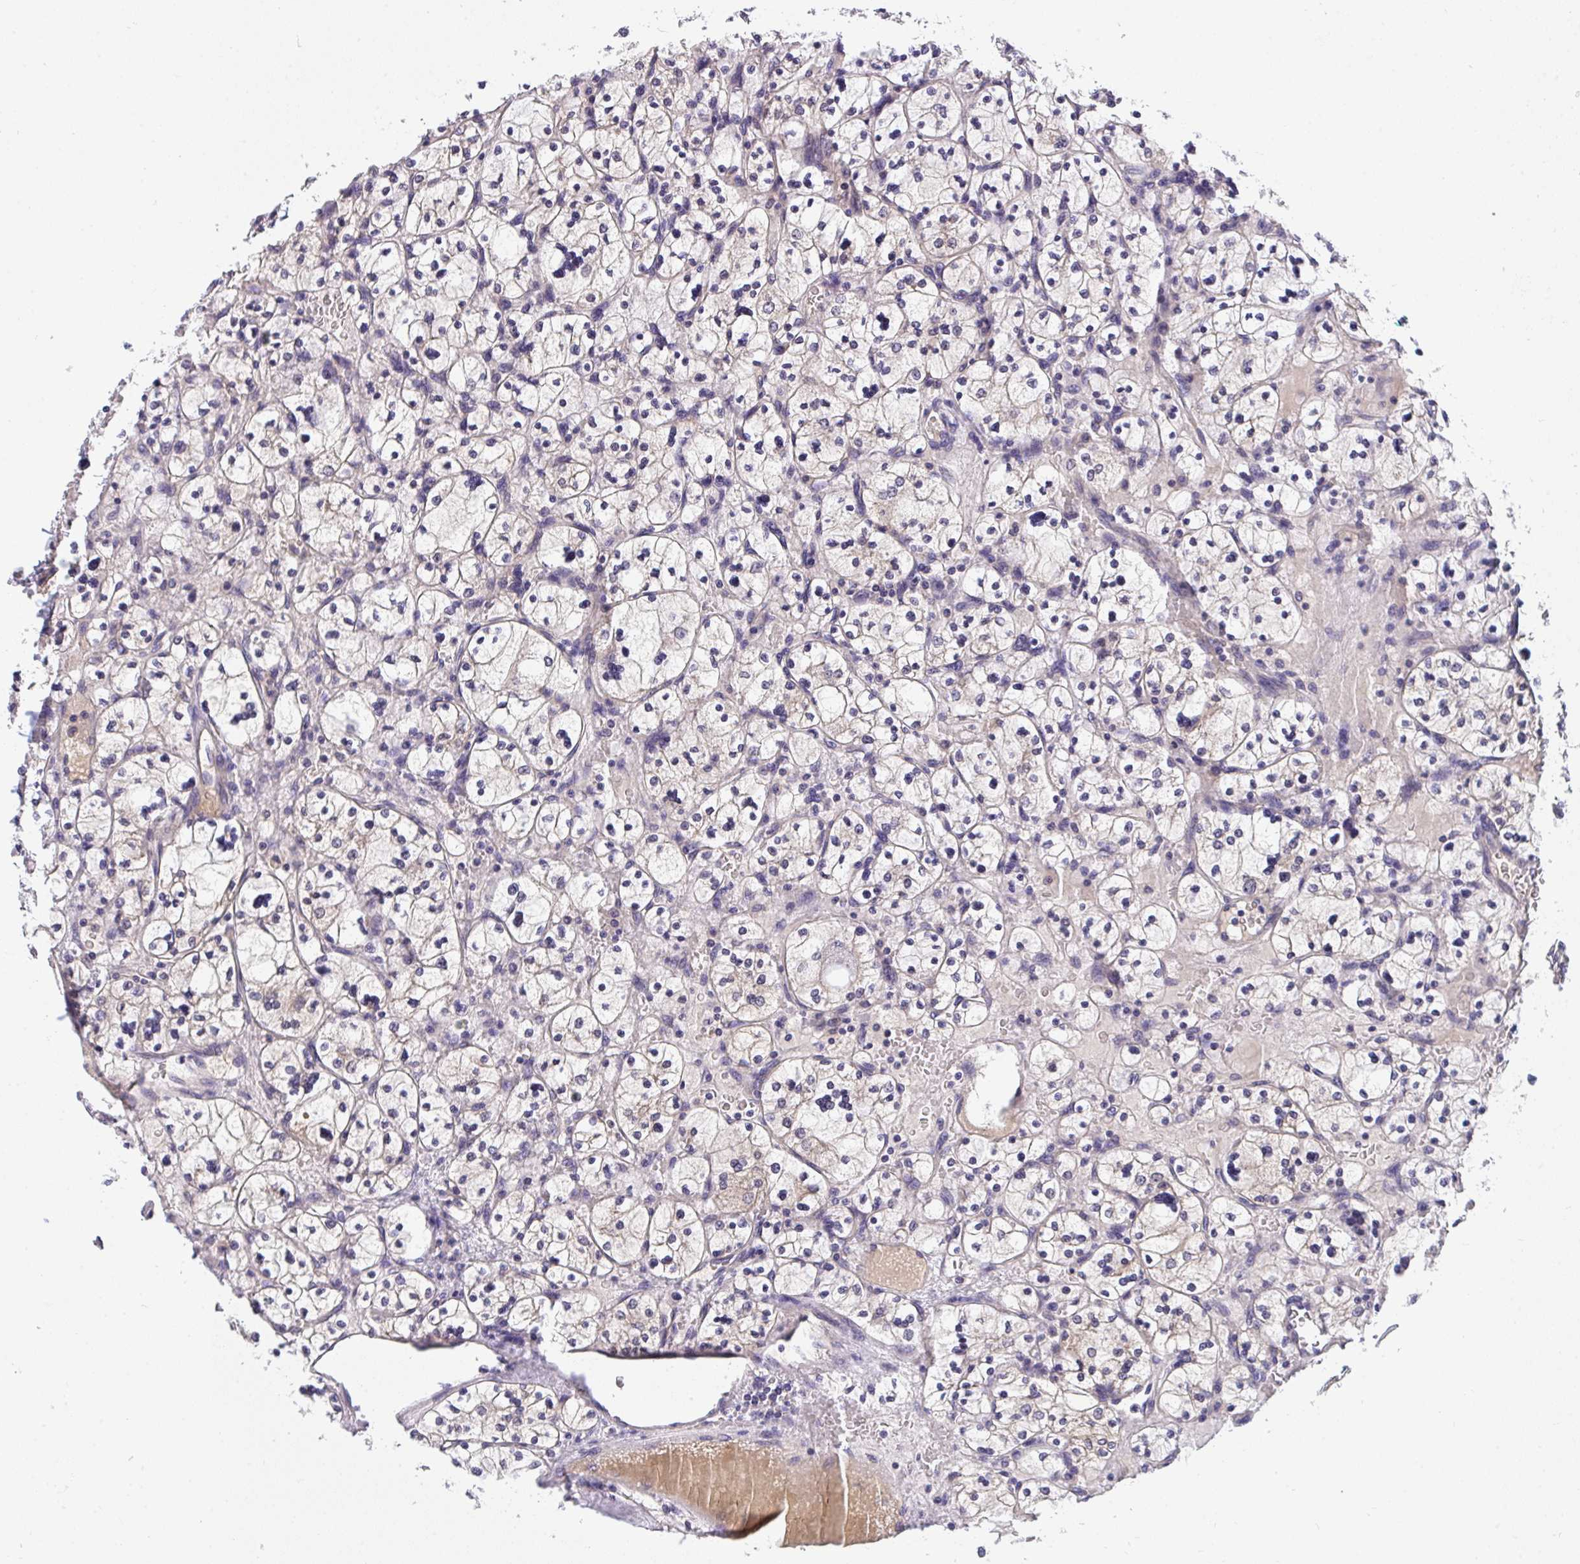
{"staining": {"intensity": "negative", "quantity": "none", "location": "none"}, "tissue": "renal cancer", "cell_type": "Tumor cells", "image_type": "cancer", "snomed": [{"axis": "morphology", "description": "Adenocarcinoma, NOS"}, {"axis": "topography", "description": "Kidney"}], "caption": "Tumor cells show no significant staining in renal adenocarcinoma.", "gene": "C19orf54", "patient": {"sex": "female", "age": 83}}